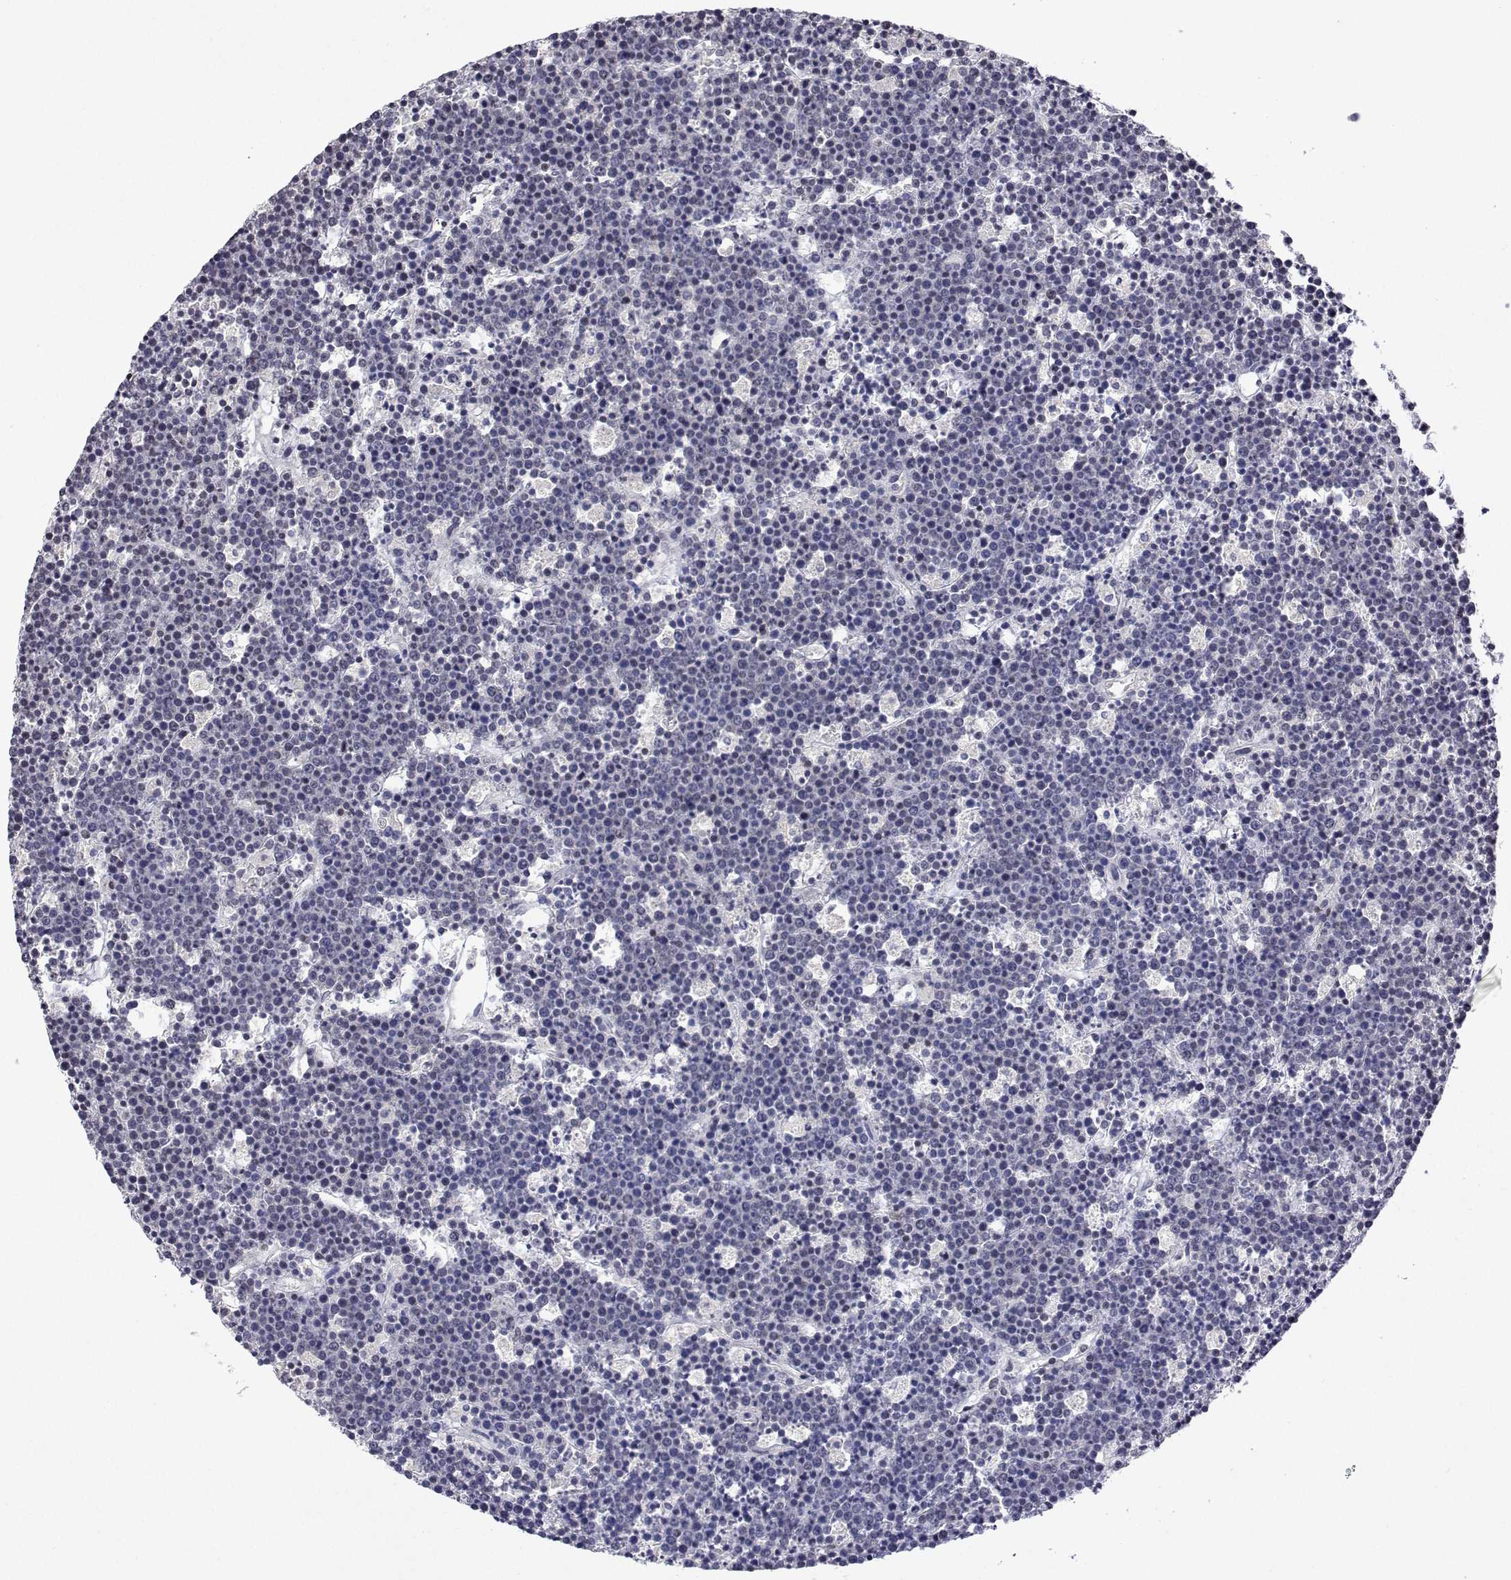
{"staining": {"intensity": "negative", "quantity": "none", "location": "none"}, "tissue": "lymphoma", "cell_type": "Tumor cells", "image_type": "cancer", "snomed": [{"axis": "morphology", "description": "Malignant lymphoma, non-Hodgkin's type, High grade"}, {"axis": "topography", "description": "Ovary"}], "caption": "Tumor cells are negative for protein expression in human high-grade malignant lymphoma, non-Hodgkin's type.", "gene": "XPC", "patient": {"sex": "female", "age": 56}}